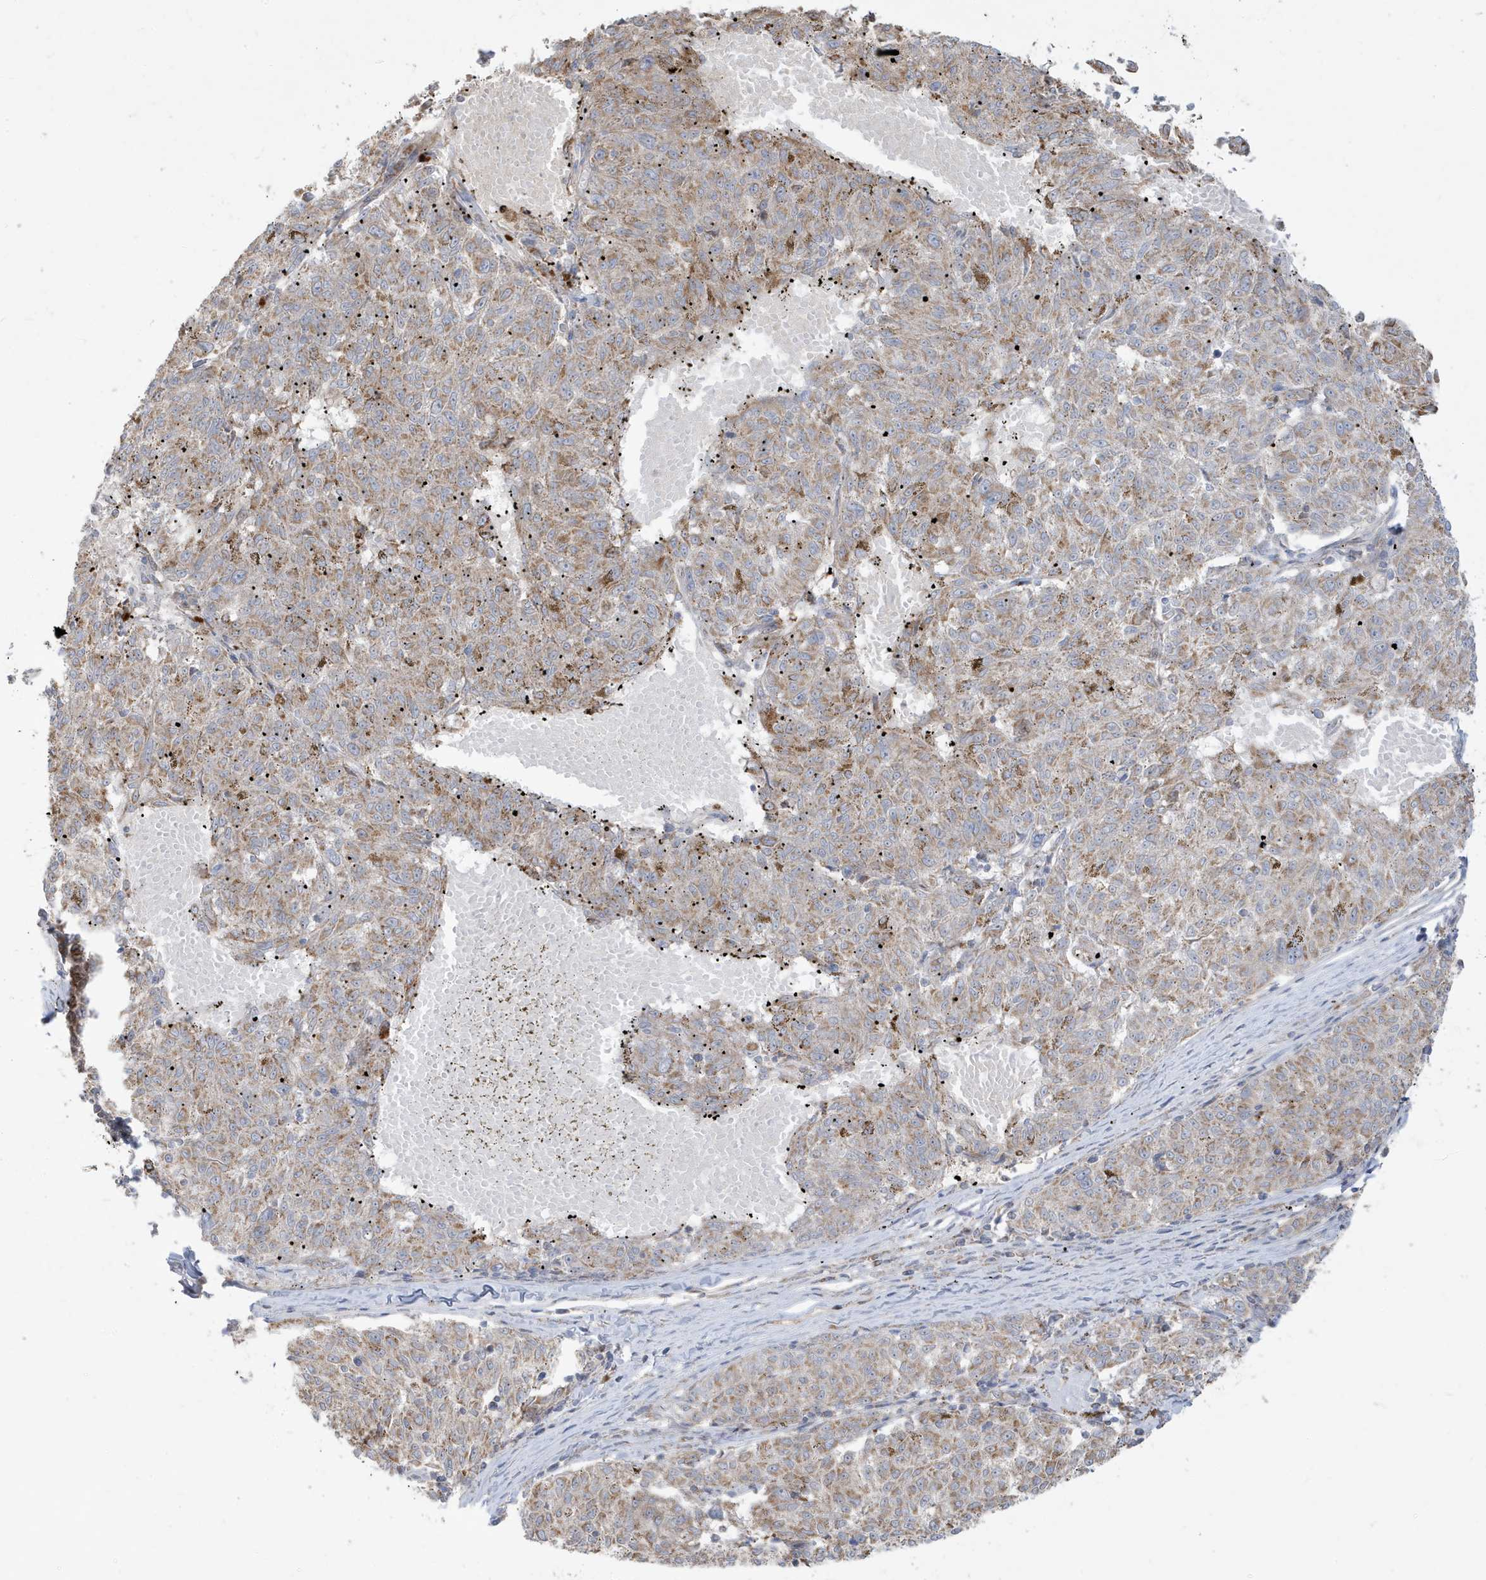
{"staining": {"intensity": "moderate", "quantity": "25%-75%", "location": "cytoplasmic/membranous"}, "tissue": "melanoma", "cell_type": "Tumor cells", "image_type": "cancer", "snomed": [{"axis": "morphology", "description": "Malignant melanoma, NOS"}, {"axis": "topography", "description": "Skin"}], "caption": "Tumor cells demonstrate medium levels of moderate cytoplasmic/membranous positivity in approximately 25%-75% of cells in human melanoma.", "gene": "IFT57", "patient": {"sex": "female", "age": 72}}